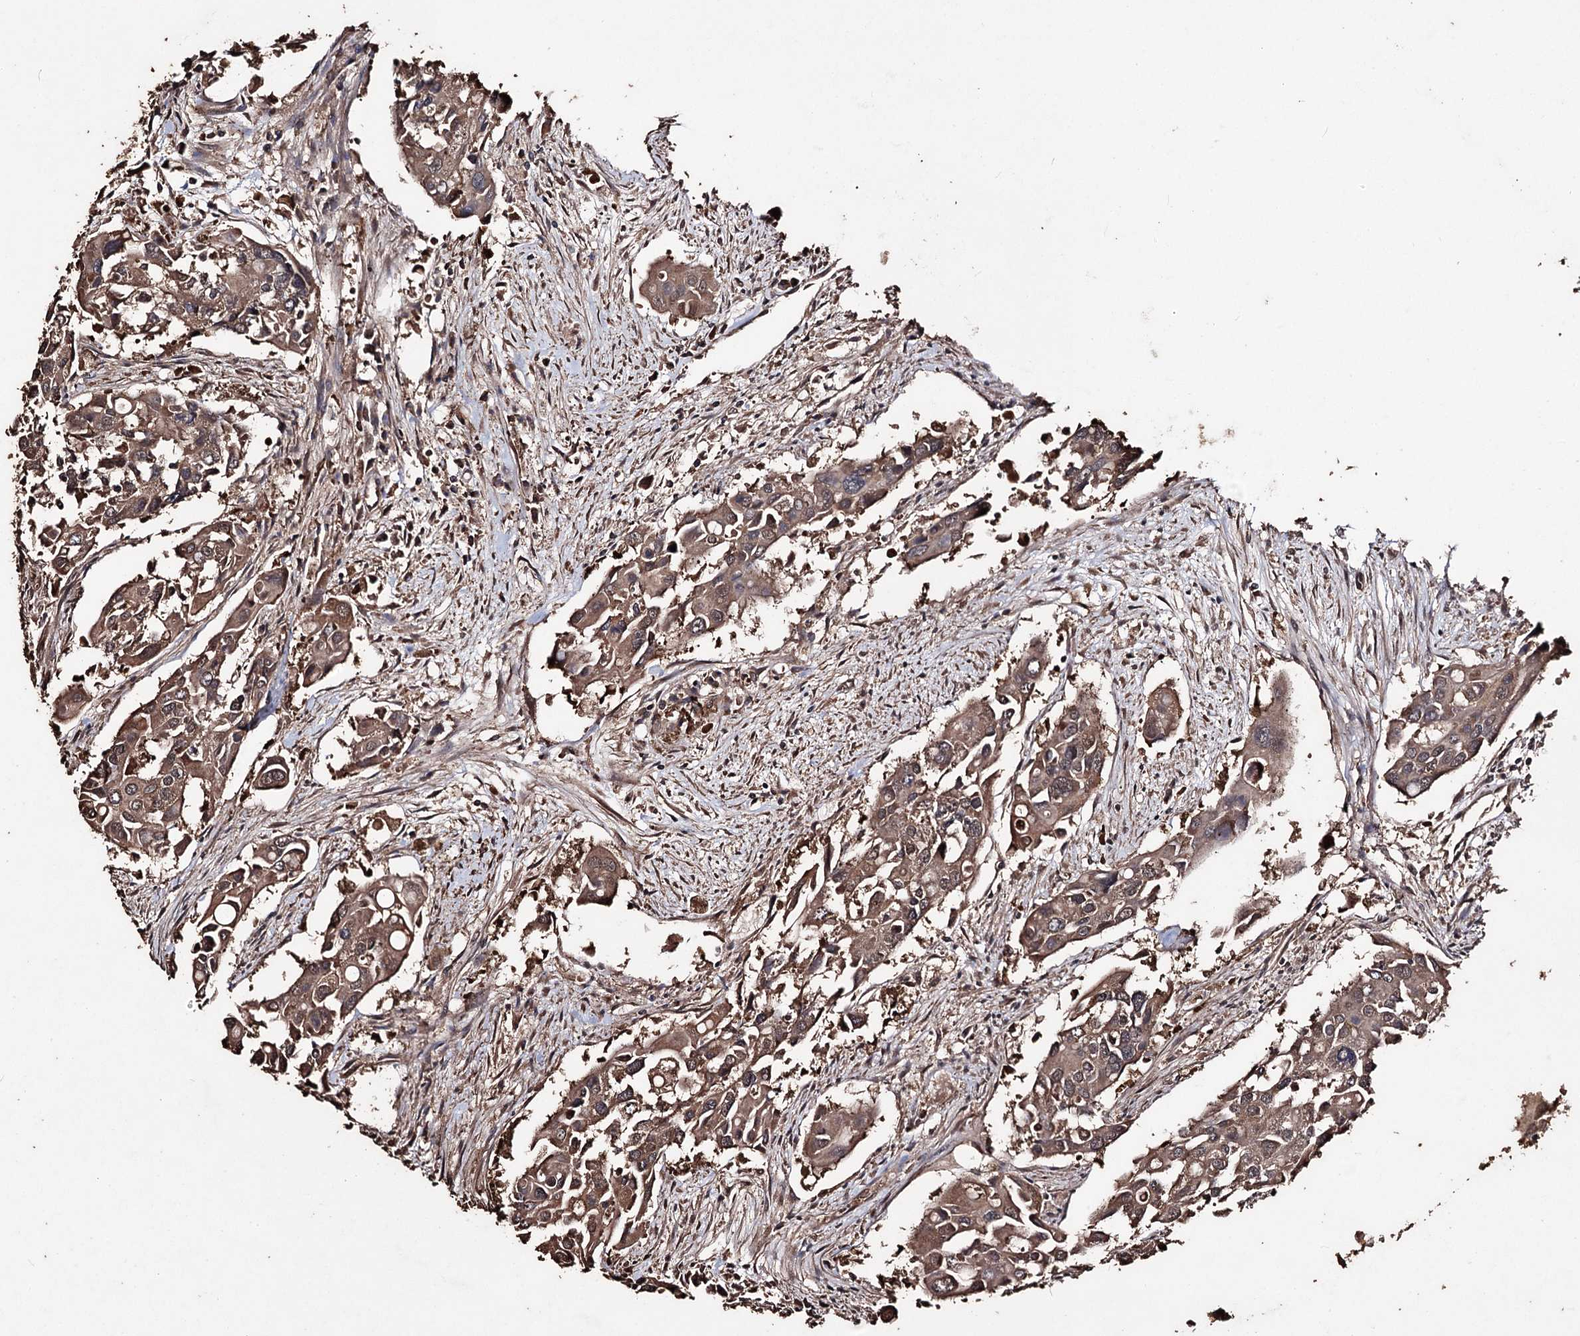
{"staining": {"intensity": "moderate", "quantity": ">75%", "location": "cytoplasmic/membranous"}, "tissue": "colorectal cancer", "cell_type": "Tumor cells", "image_type": "cancer", "snomed": [{"axis": "morphology", "description": "Adenocarcinoma, NOS"}, {"axis": "topography", "description": "Colon"}], "caption": "Tumor cells display moderate cytoplasmic/membranous expression in about >75% of cells in colorectal cancer.", "gene": "ZNF662", "patient": {"sex": "male", "age": 77}}